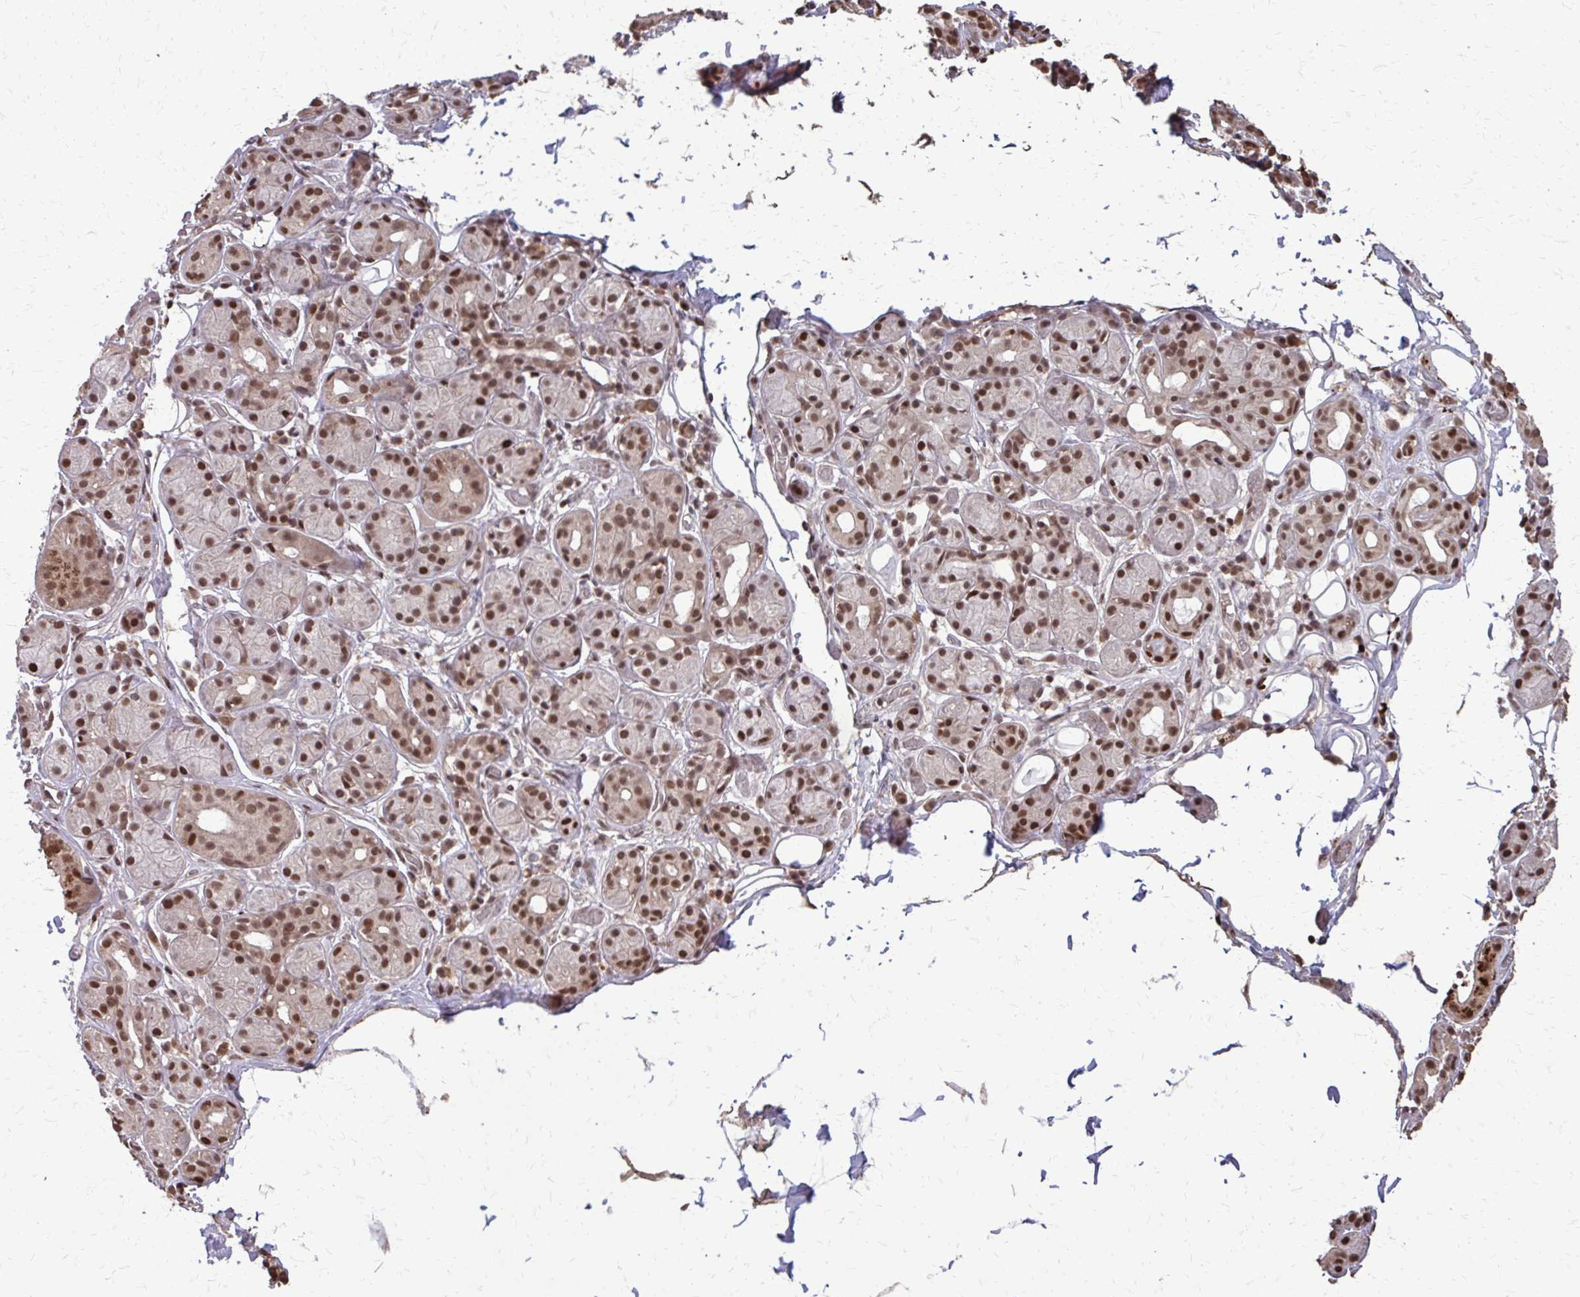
{"staining": {"intensity": "moderate", "quantity": ">75%", "location": "nuclear"}, "tissue": "salivary gland", "cell_type": "Glandular cells", "image_type": "normal", "snomed": [{"axis": "morphology", "description": "Normal tissue, NOS"}, {"axis": "topography", "description": "Salivary gland"}, {"axis": "topography", "description": "Peripheral nerve tissue"}], "caption": "An immunohistochemistry photomicrograph of unremarkable tissue is shown. Protein staining in brown labels moderate nuclear positivity in salivary gland within glandular cells.", "gene": "SS18", "patient": {"sex": "male", "age": 71}}